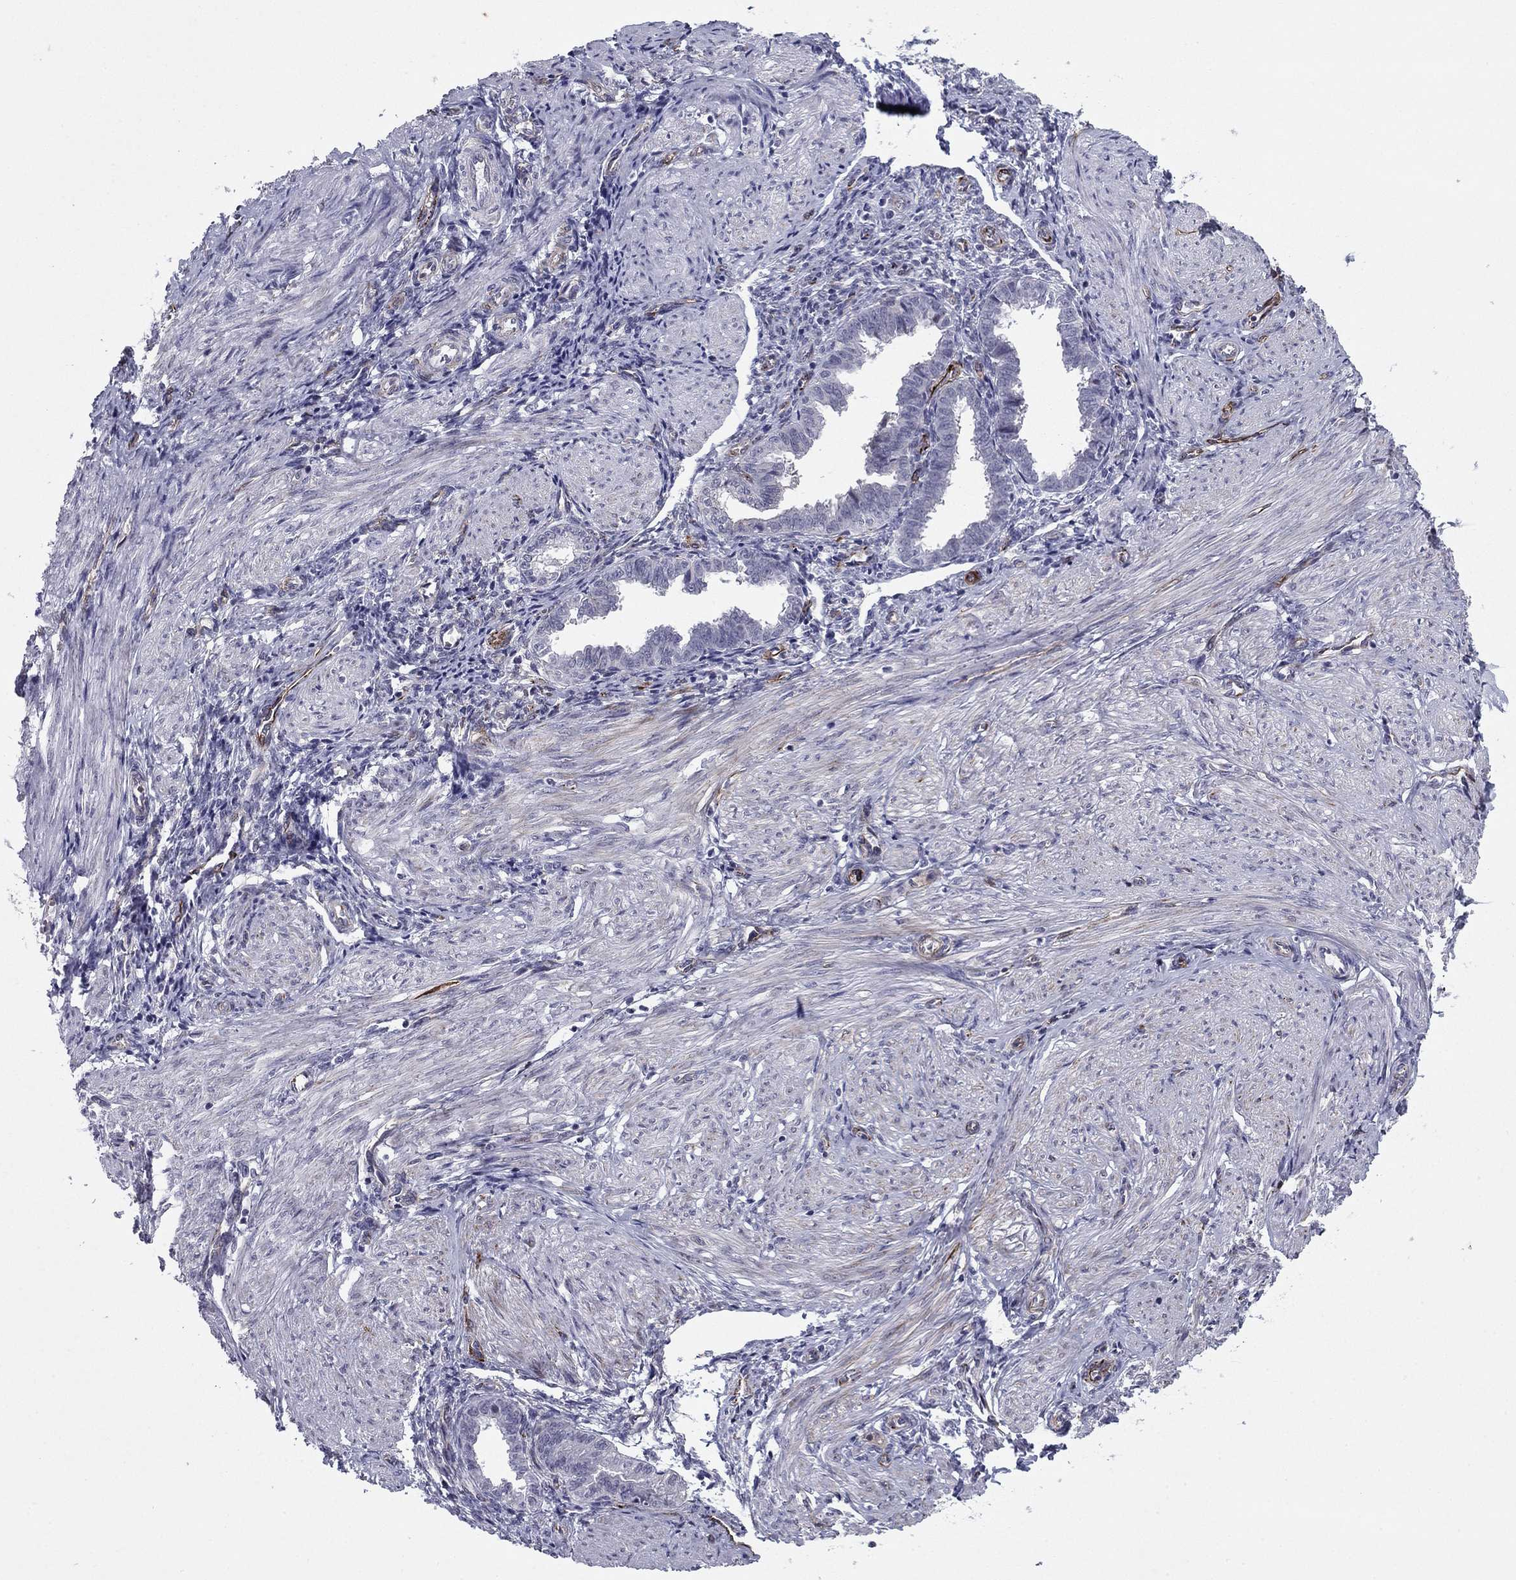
{"staining": {"intensity": "negative", "quantity": "none", "location": "none"}, "tissue": "endometrium", "cell_type": "Cells in endometrial stroma", "image_type": "normal", "snomed": [{"axis": "morphology", "description": "Normal tissue, NOS"}, {"axis": "topography", "description": "Endometrium"}], "caption": "Immunohistochemistry (IHC) photomicrograph of benign endometrium: human endometrium stained with DAB (3,3'-diaminobenzidine) shows no significant protein staining in cells in endometrial stroma.", "gene": "ANKS4B", "patient": {"sex": "female", "age": 37}}